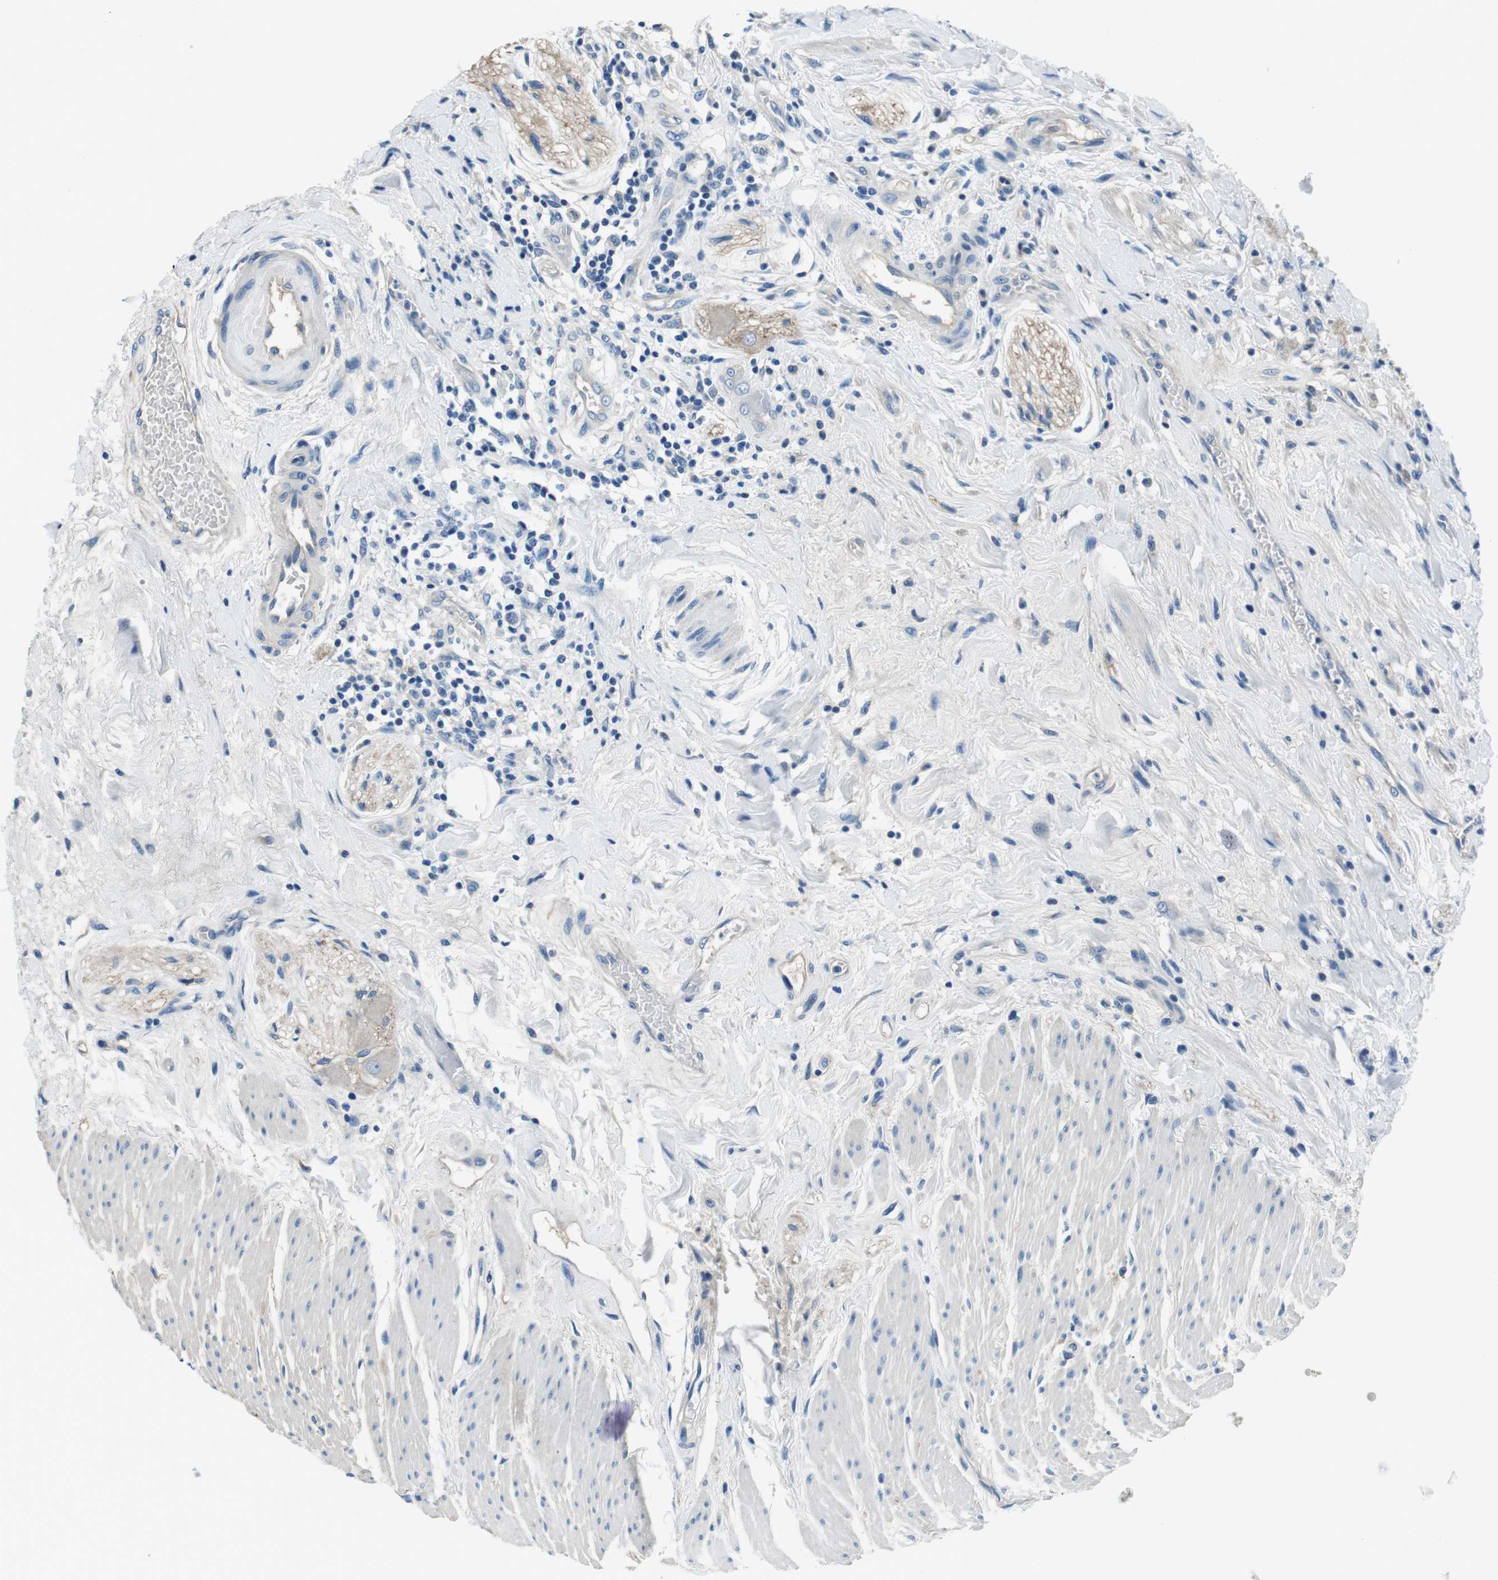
{"staining": {"intensity": "negative", "quantity": "none", "location": "none"}, "tissue": "colorectal cancer", "cell_type": "Tumor cells", "image_type": "cancer", "snomed": [{"axis": "morphology", "description": "Adenocarcinoma, NOS"}, {"axis": "topography", "description": "Rectum"}], "caption": "IHC micrograph of colorectal cancer (adenocarcinoma) stained for a protein (brown), which shows no expression in tumor cells. (Stains: DAB (3,3'-diaminobenzidine) immunohistochemistry with hematoxylin counter stain, Microscopy: brightfield microscopy at high magnification).", "gene": "CASQ1", "patient": {"sex": "male", "age": 51}}